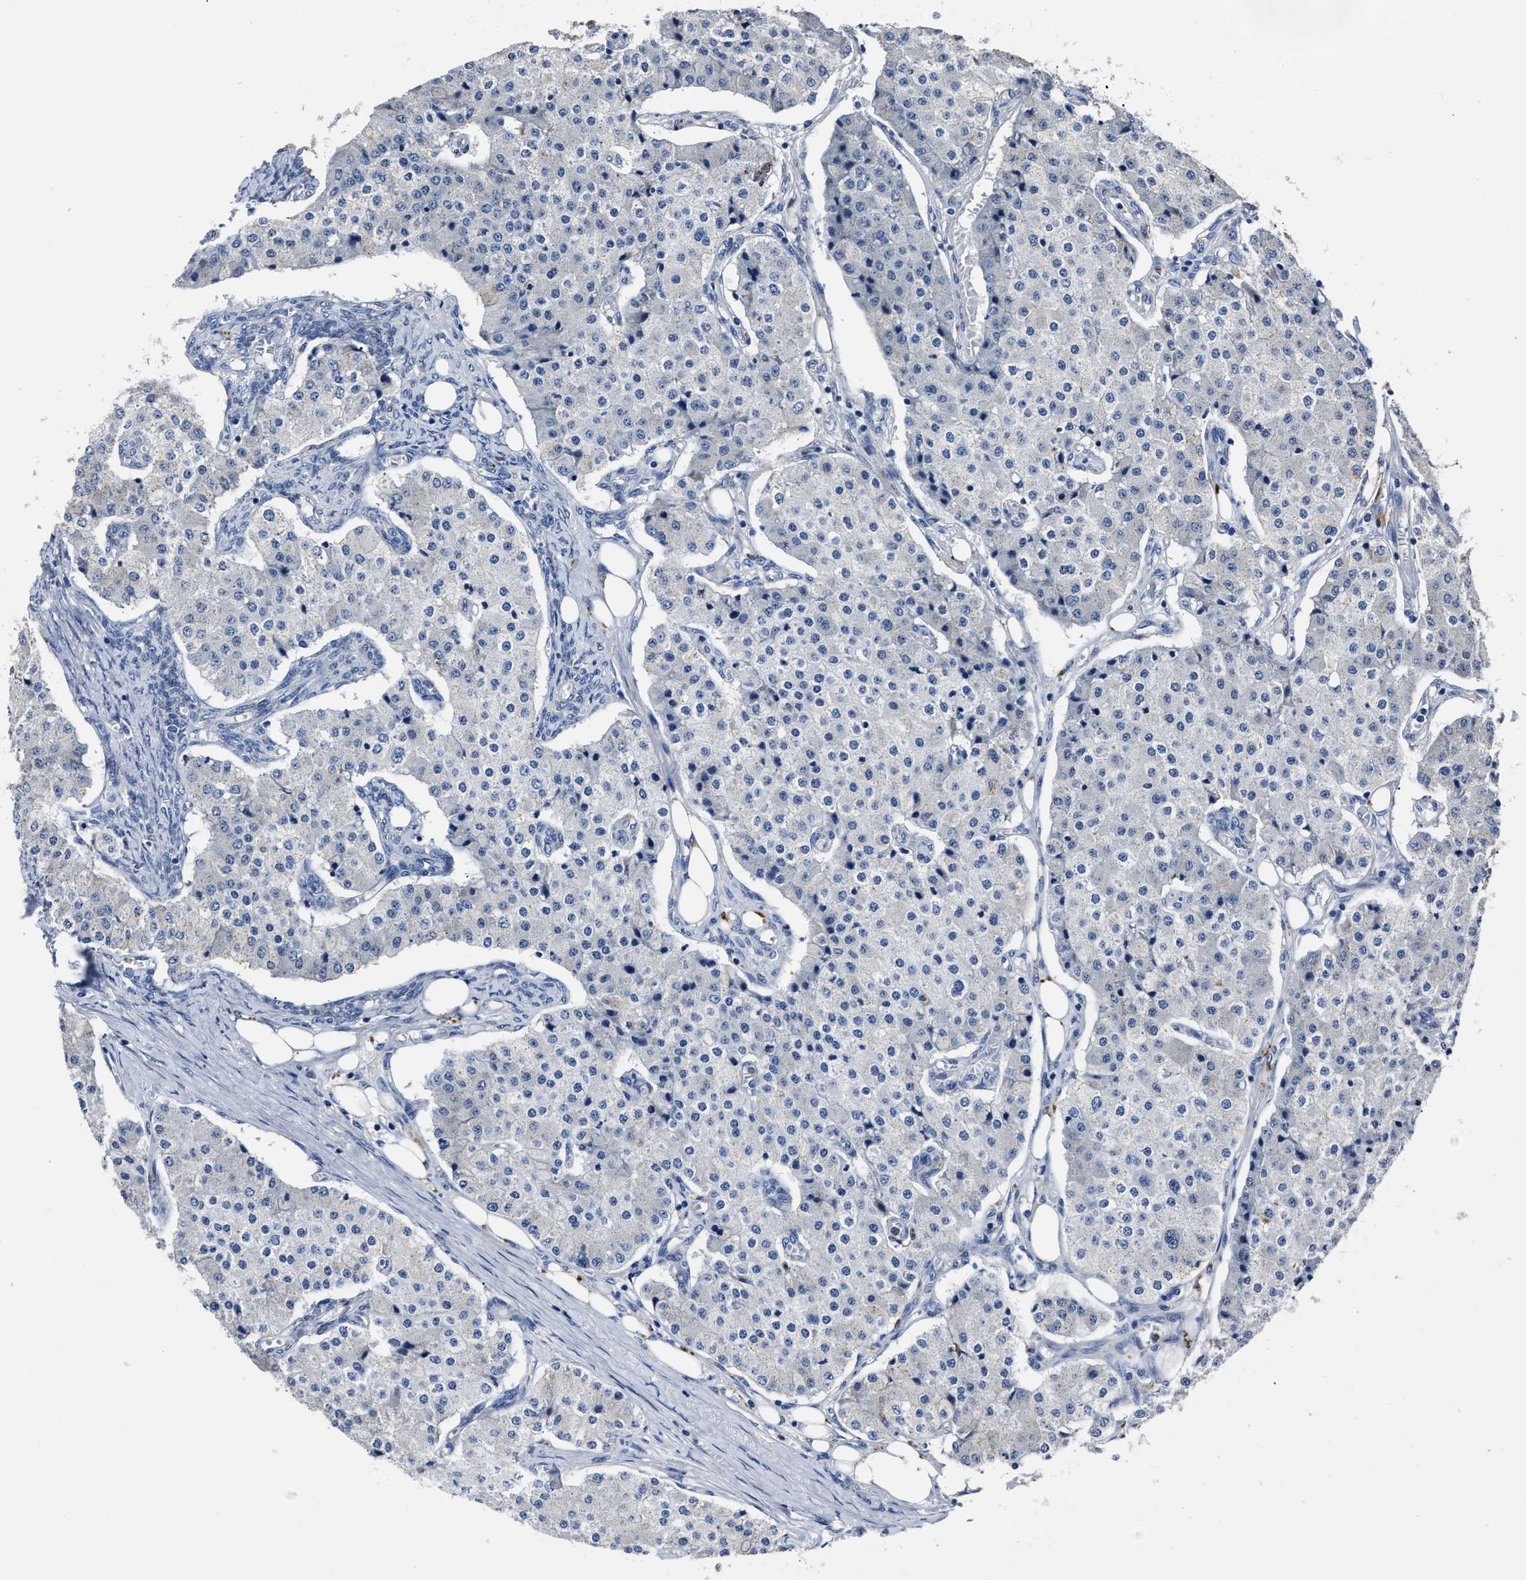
{"staining": {"intensity": "negative", "quantity": "none", "location": "none"}, "tissue": "carcinoid", "cell_type": "Tumor cells", "image_type": "cancer", "snomed": [{"axis": "morphology", "description": "Carcinoid, malignant, NOS"}, {"axis": "topography", "description": "Colon"}], "caption": "A high-resolution micrograph shows immunohistochemistry staining of carcinoid, which shows no significant positivity in tumor cells.", "gene": "LAMTOR4", "patient": {"sex": "female", "age": 52}}